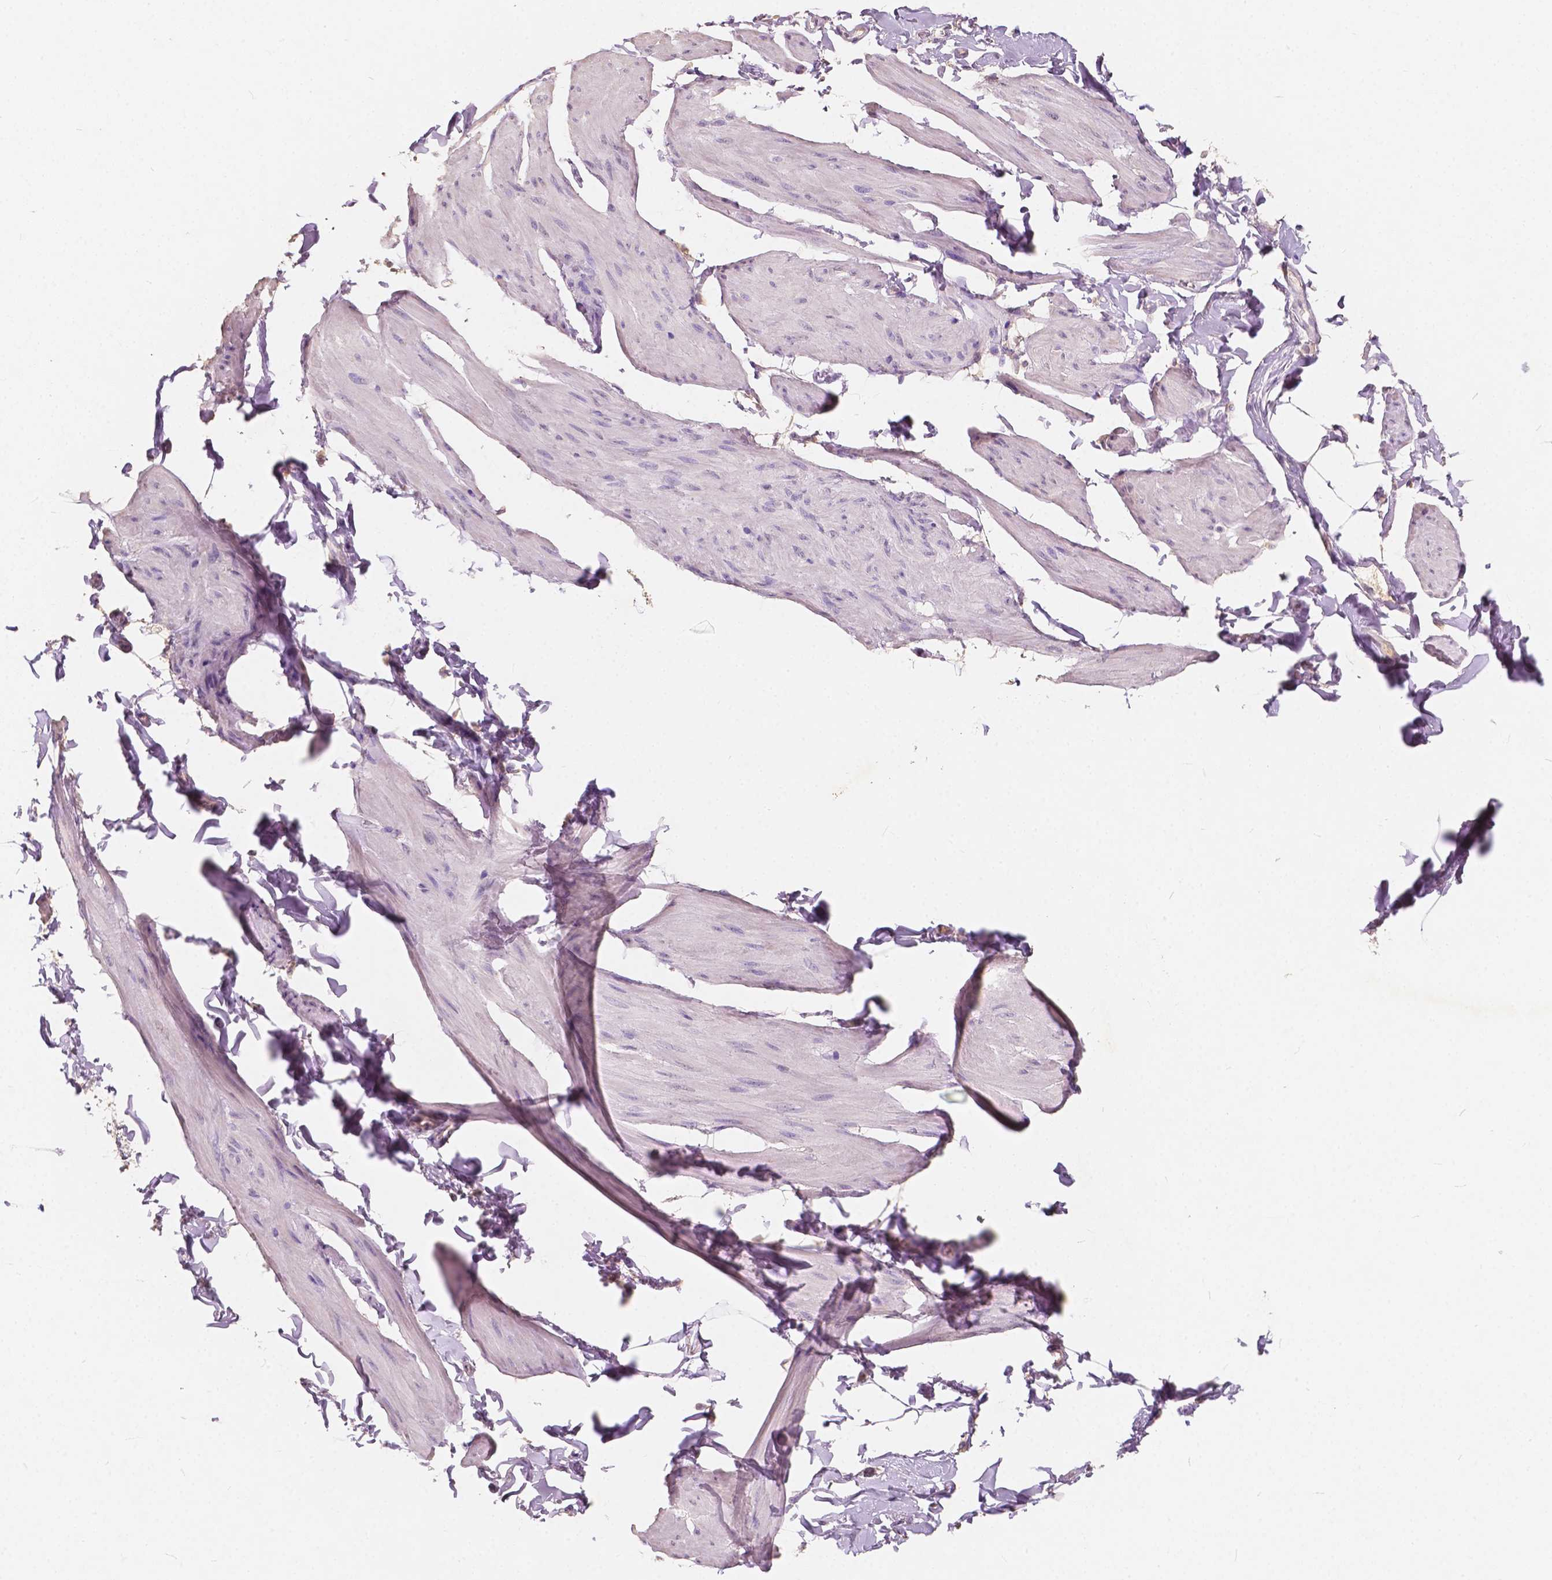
{"staining": {"intensity": "negative", "quantity": "none", "location": "none"}, "tissue": "smooth muscle", "cell_type": "Smooth muscle cells", "image_type": "normal", "snomed": [{"axis": "morphology", "description": "Normal tissue, NOS"}, {"axis": "topography", "description": "Adipose tissue"}, {"axis": "topography", "description": "Smooth muscle"}, {"axis": "topography", "description": "Peripheral nerve tissue"}], "caption": "Image shows no significant protein positivity in smooth muscle cells of benign smooth muscle.", "gene": "SOX15", "patient": {"sex": "male", "age": 83}}